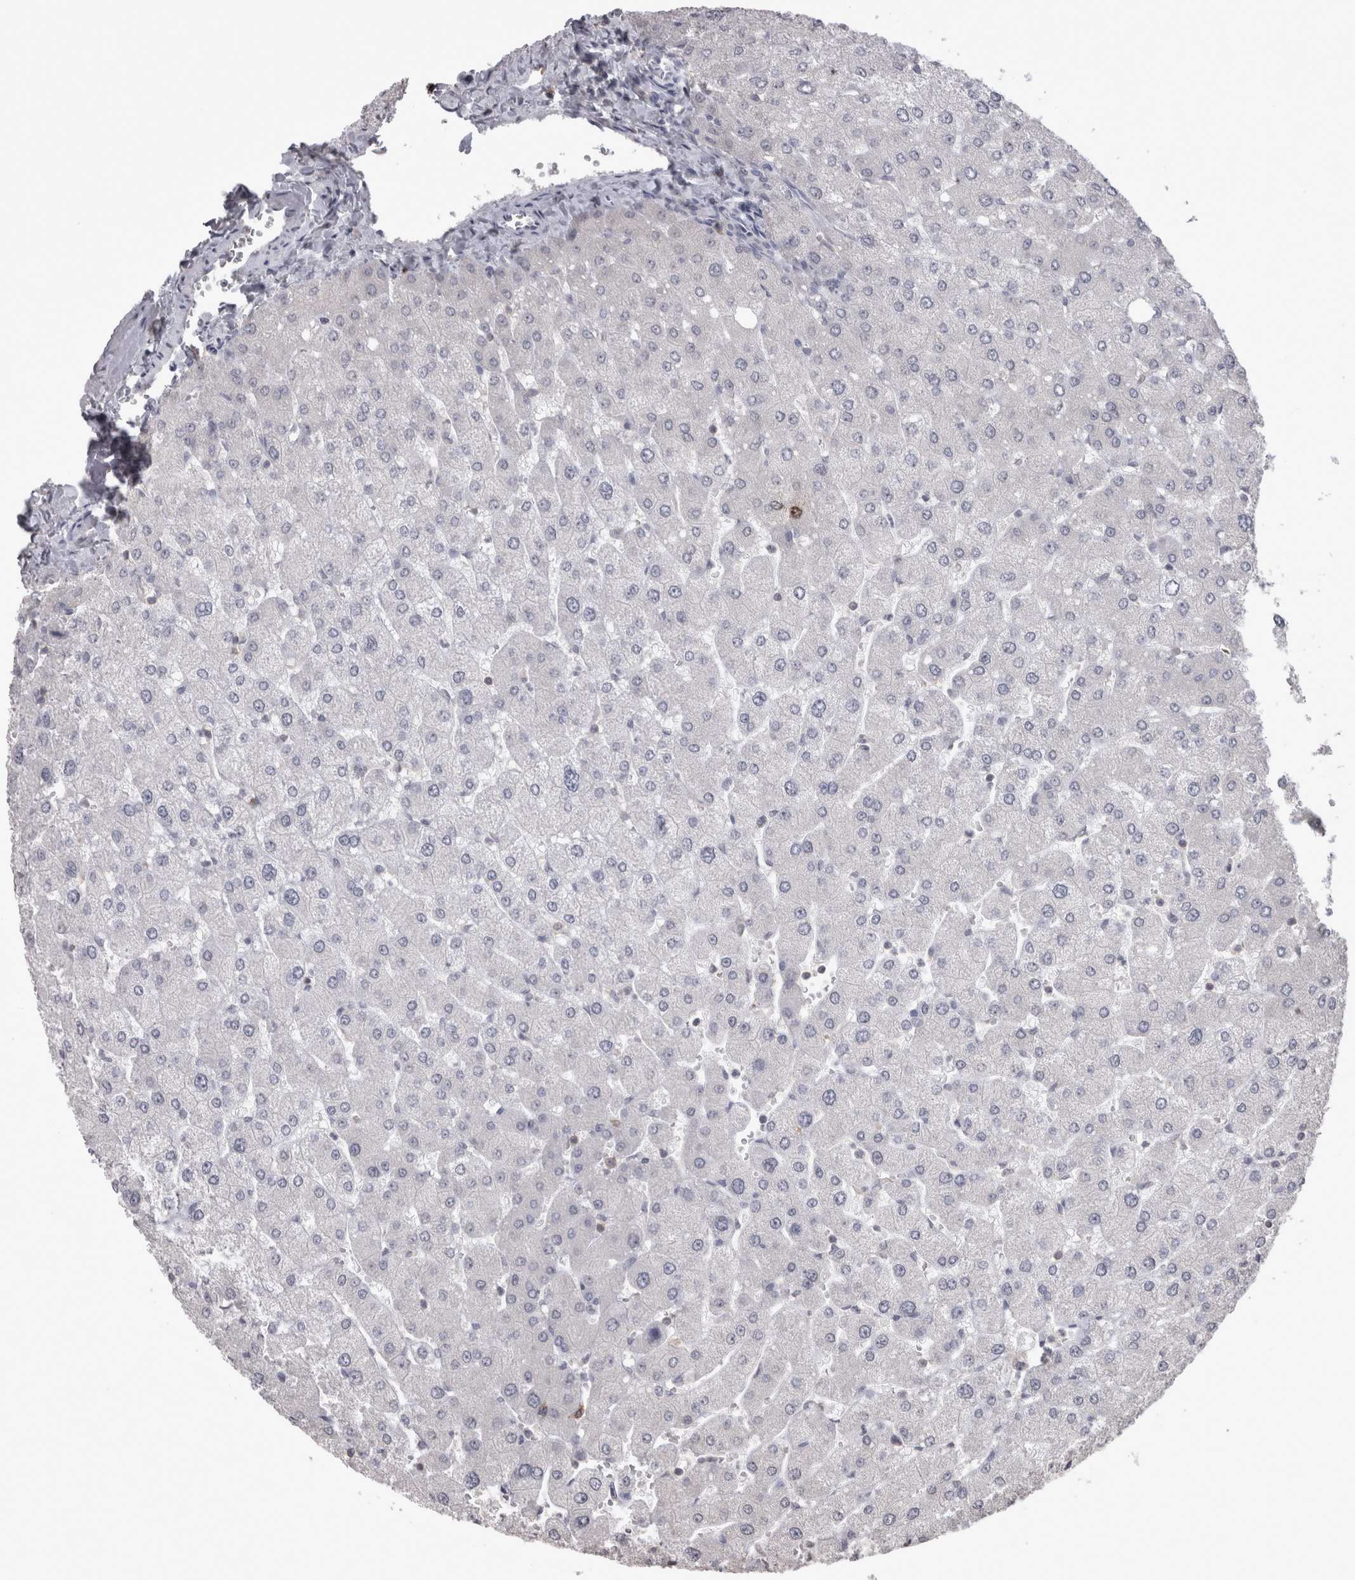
{"staining": {"intensity": "negative", "quantity": "none", "location": "none"}, "tissue": "liver", "cell_type": "Cholangiocytes", "image_type": "normal", "snomed": [{"axis": "morphology", "description": "Normal tissue, NOS"}, {"axis": "topography", "description": "Liver"}], "caption": "Immunohistochemical staining of unremarkable human liver displays no significant positivity in cholangiocytes.", "gene": "LAX1", "patient": {"sex": "male", "age": 55}}